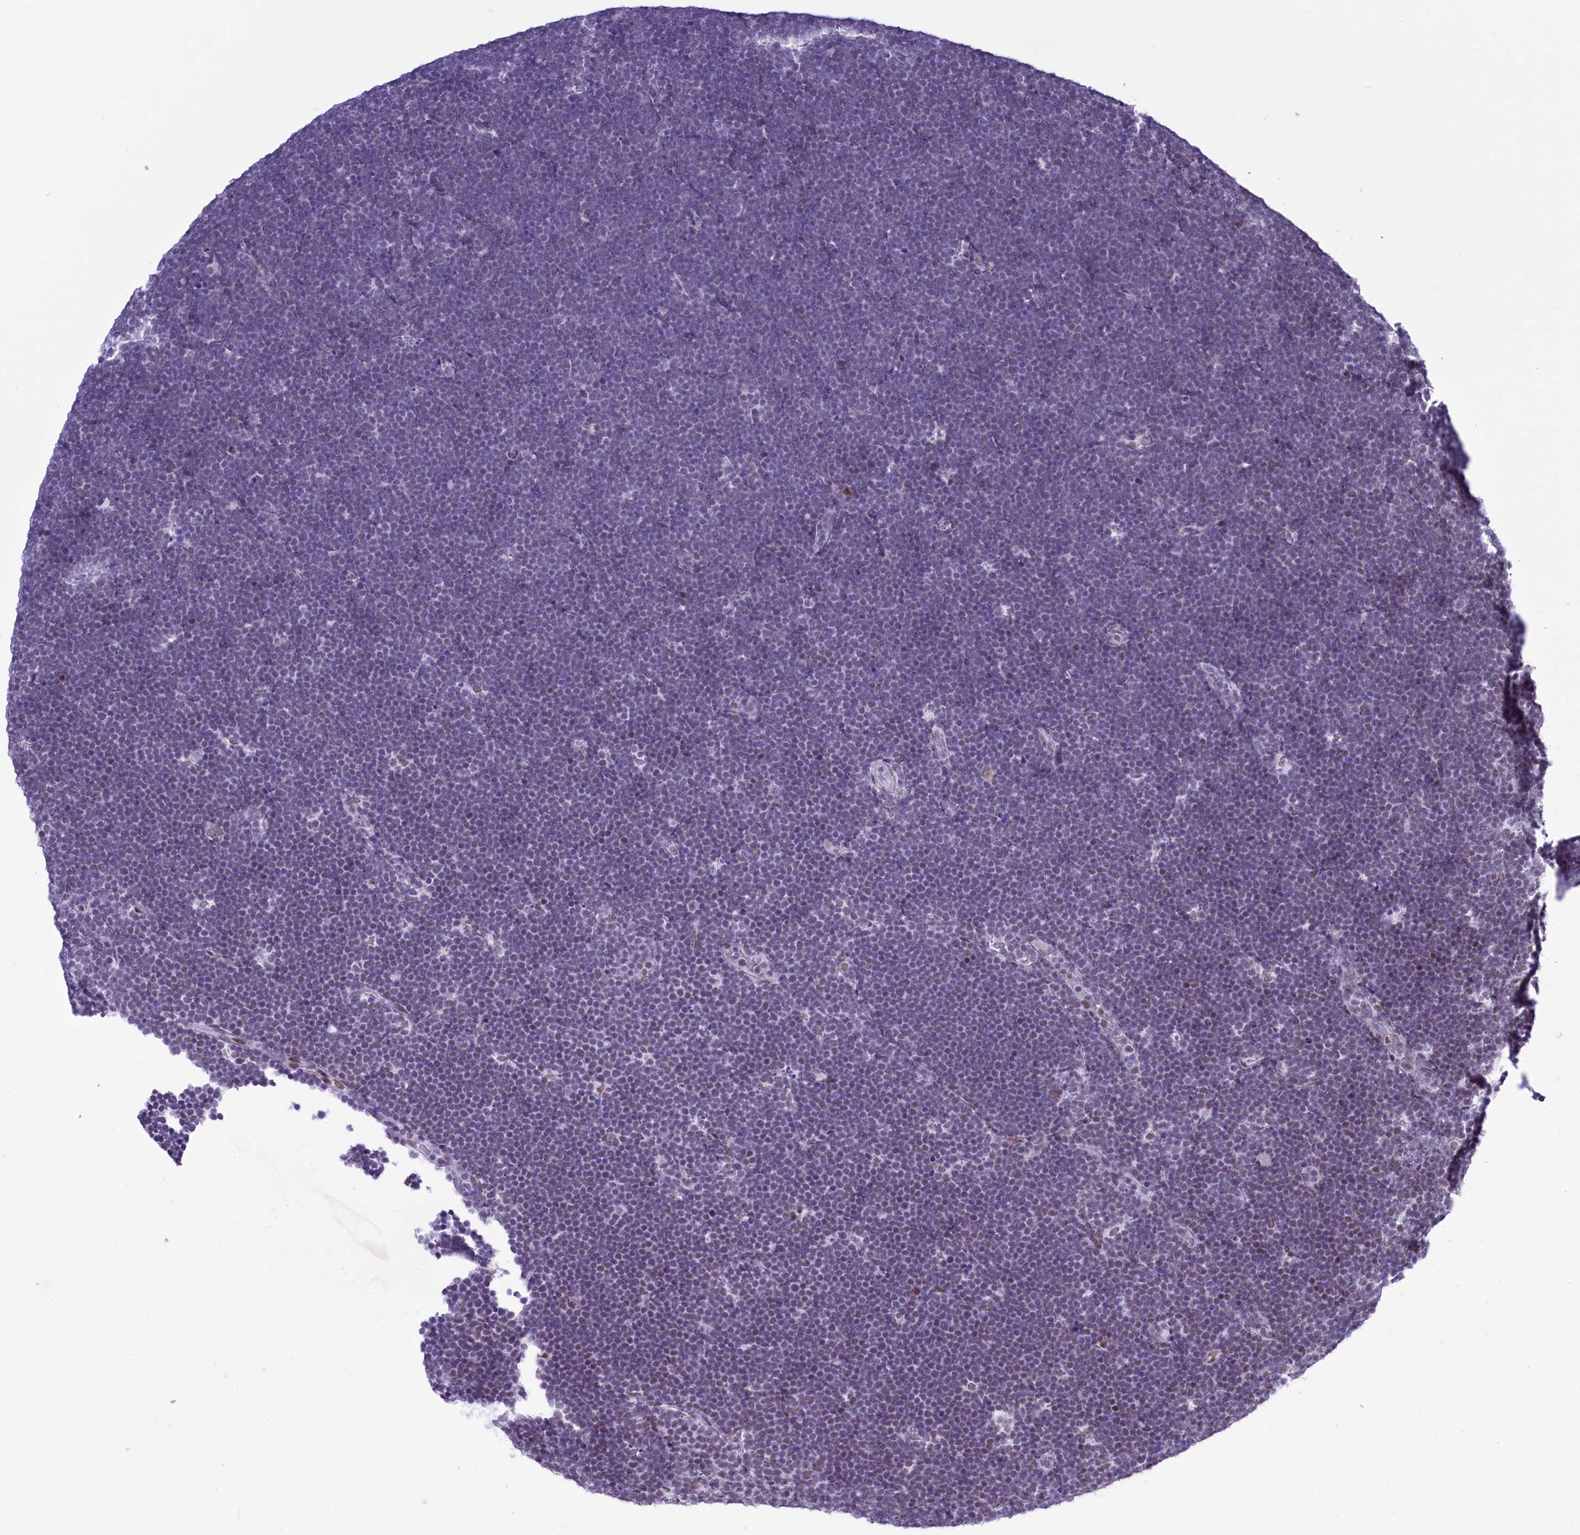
{"staining": {"intensity": "negative", "quantity": "none", "location": "none"}, "tissue": "lymphoma", "cell_type": "Tumor cells", "image_type": "cancer", "snomed": [{"axis": "morphology", "description": "Malignant lymphoma, non-Hodgkin's type, High grade"}, {"axis": "topography", "description": "Lymph node"}], "caption": "There is no significant staining in tumor cells of lymphoma.", "gene": "RPS6KB1", "patient": {"sex": "male", "age": 13}}